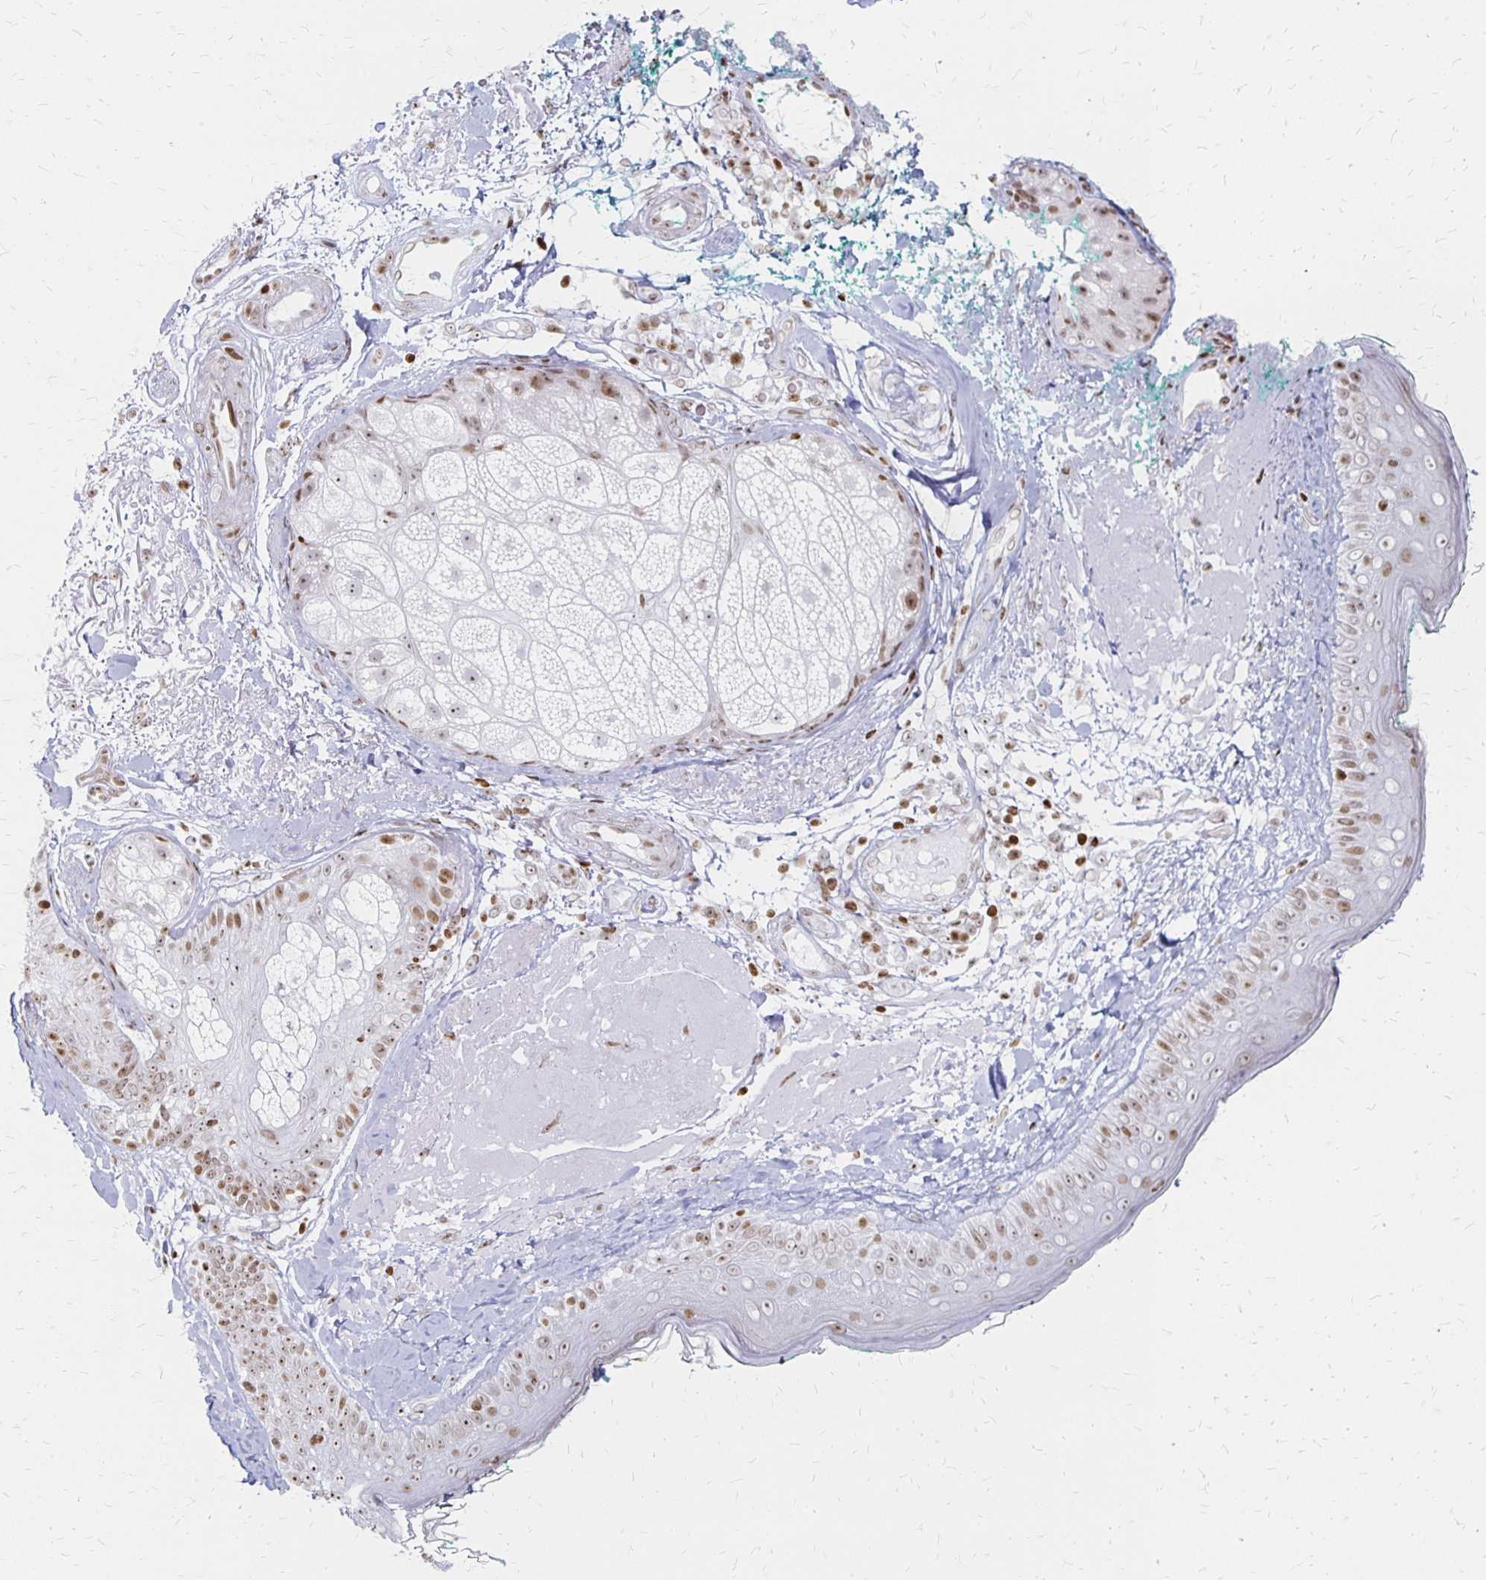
{"staining": {"intensity": "weak", "quantity": "<25%", "location": "nuclear"}, "tissue": "skin", "cell_type": "Fibroblasts", "image_type": "normal", "snomed": [{"axis": "morphology", "description": "Normal tissue, NOS"}, {"axis": "topography", "description": "Skin"}], "caption": "The micrograph shows no significant expression in fibroblasts of skin.", "gene": "ZNF280C", "patient": {"sex": "male", "age": 73}}